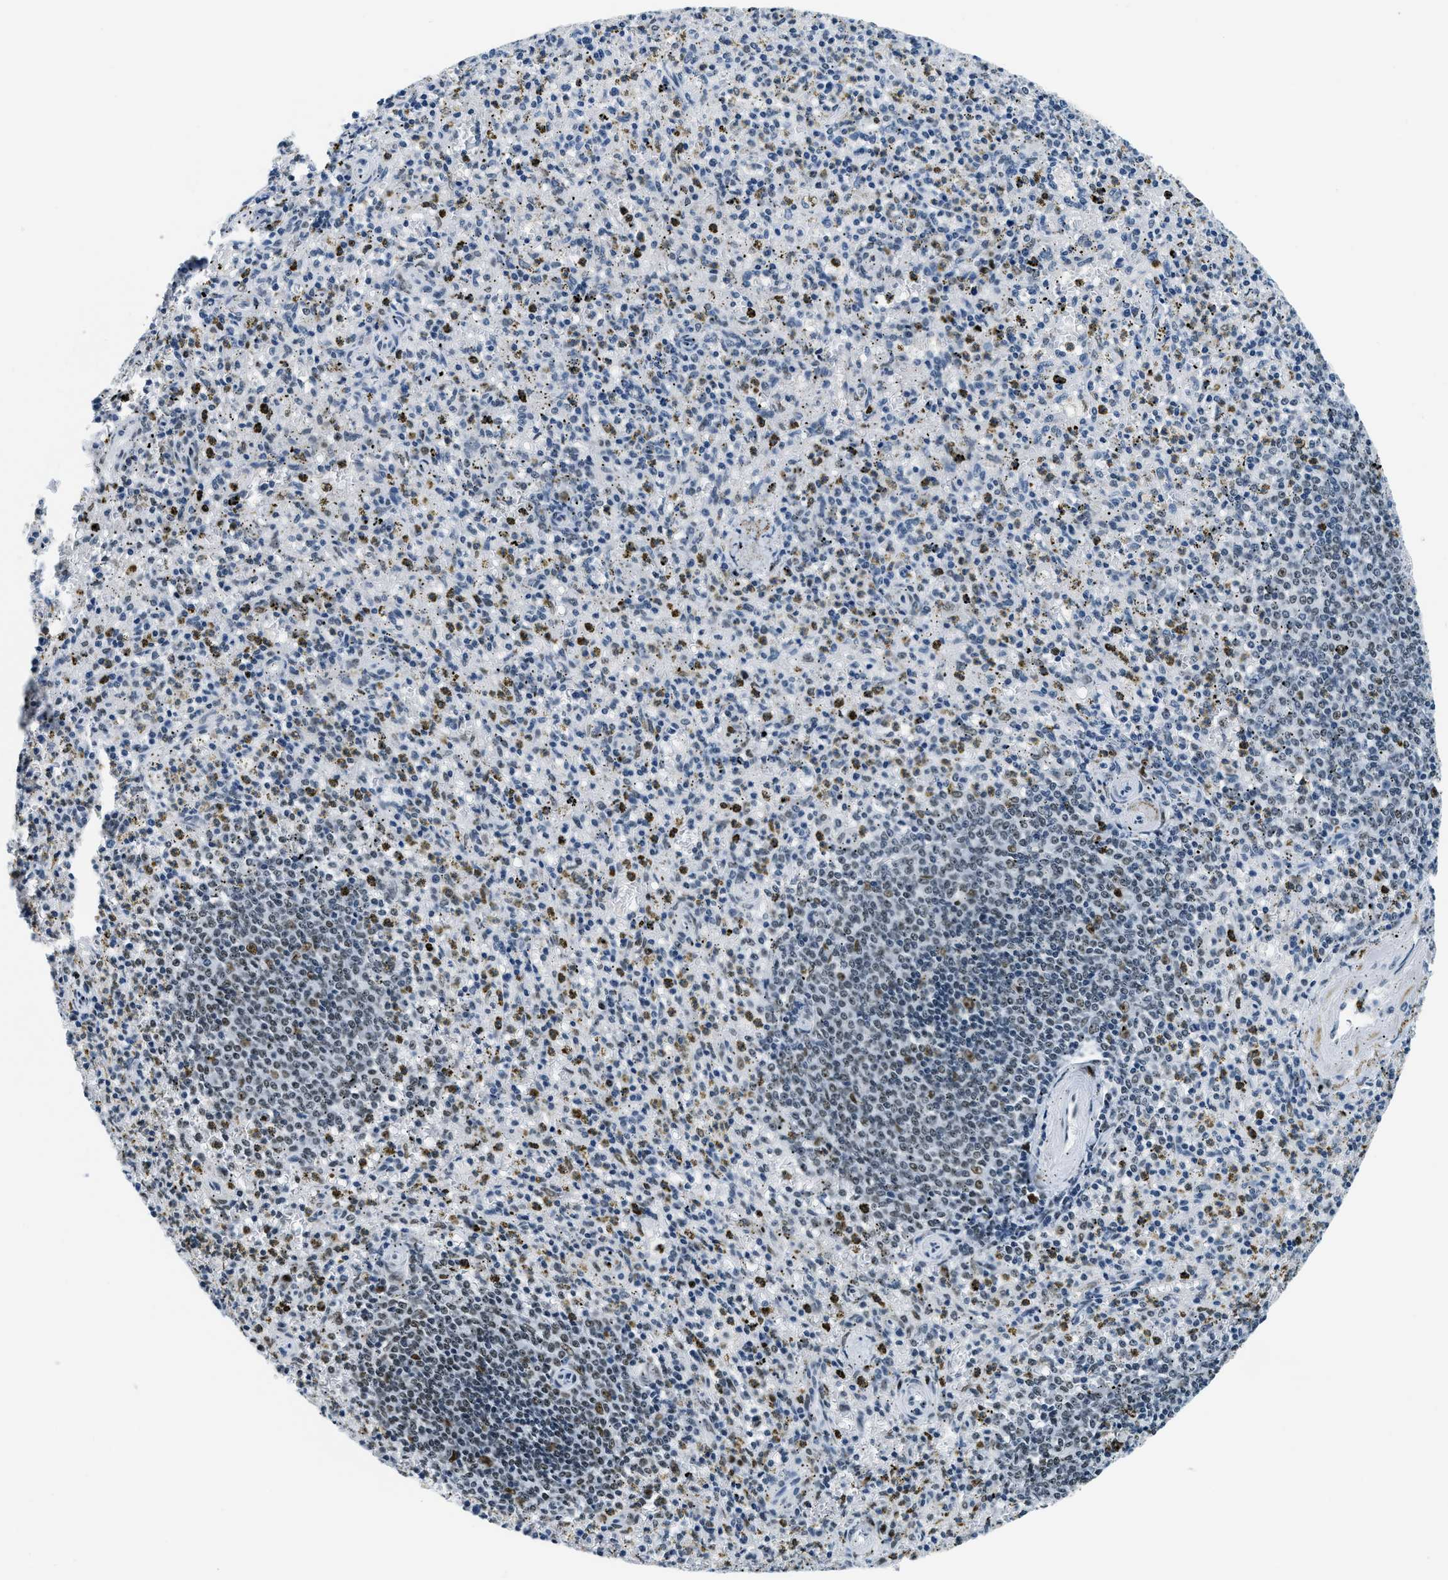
{"staining": {"intensity": "strong", "quantity": "<25%", "location": "nuclear"}, "tissue": "spleen", "cell_type": "Cells in red pulp", "image_type": "normal", "snomed": [{"axis": "morphology", "description": "Normal tissue, NOS"}, {"axis": "topography", "description": "Spleen"}], "caption": "This micrograph shows immunohistochemistry staining of benign spleen, with medium strong nuclear expression in about <25% of cells in red pulp.", "gene": "TOP1", "patient": {"sex": "male", "age": 72}}